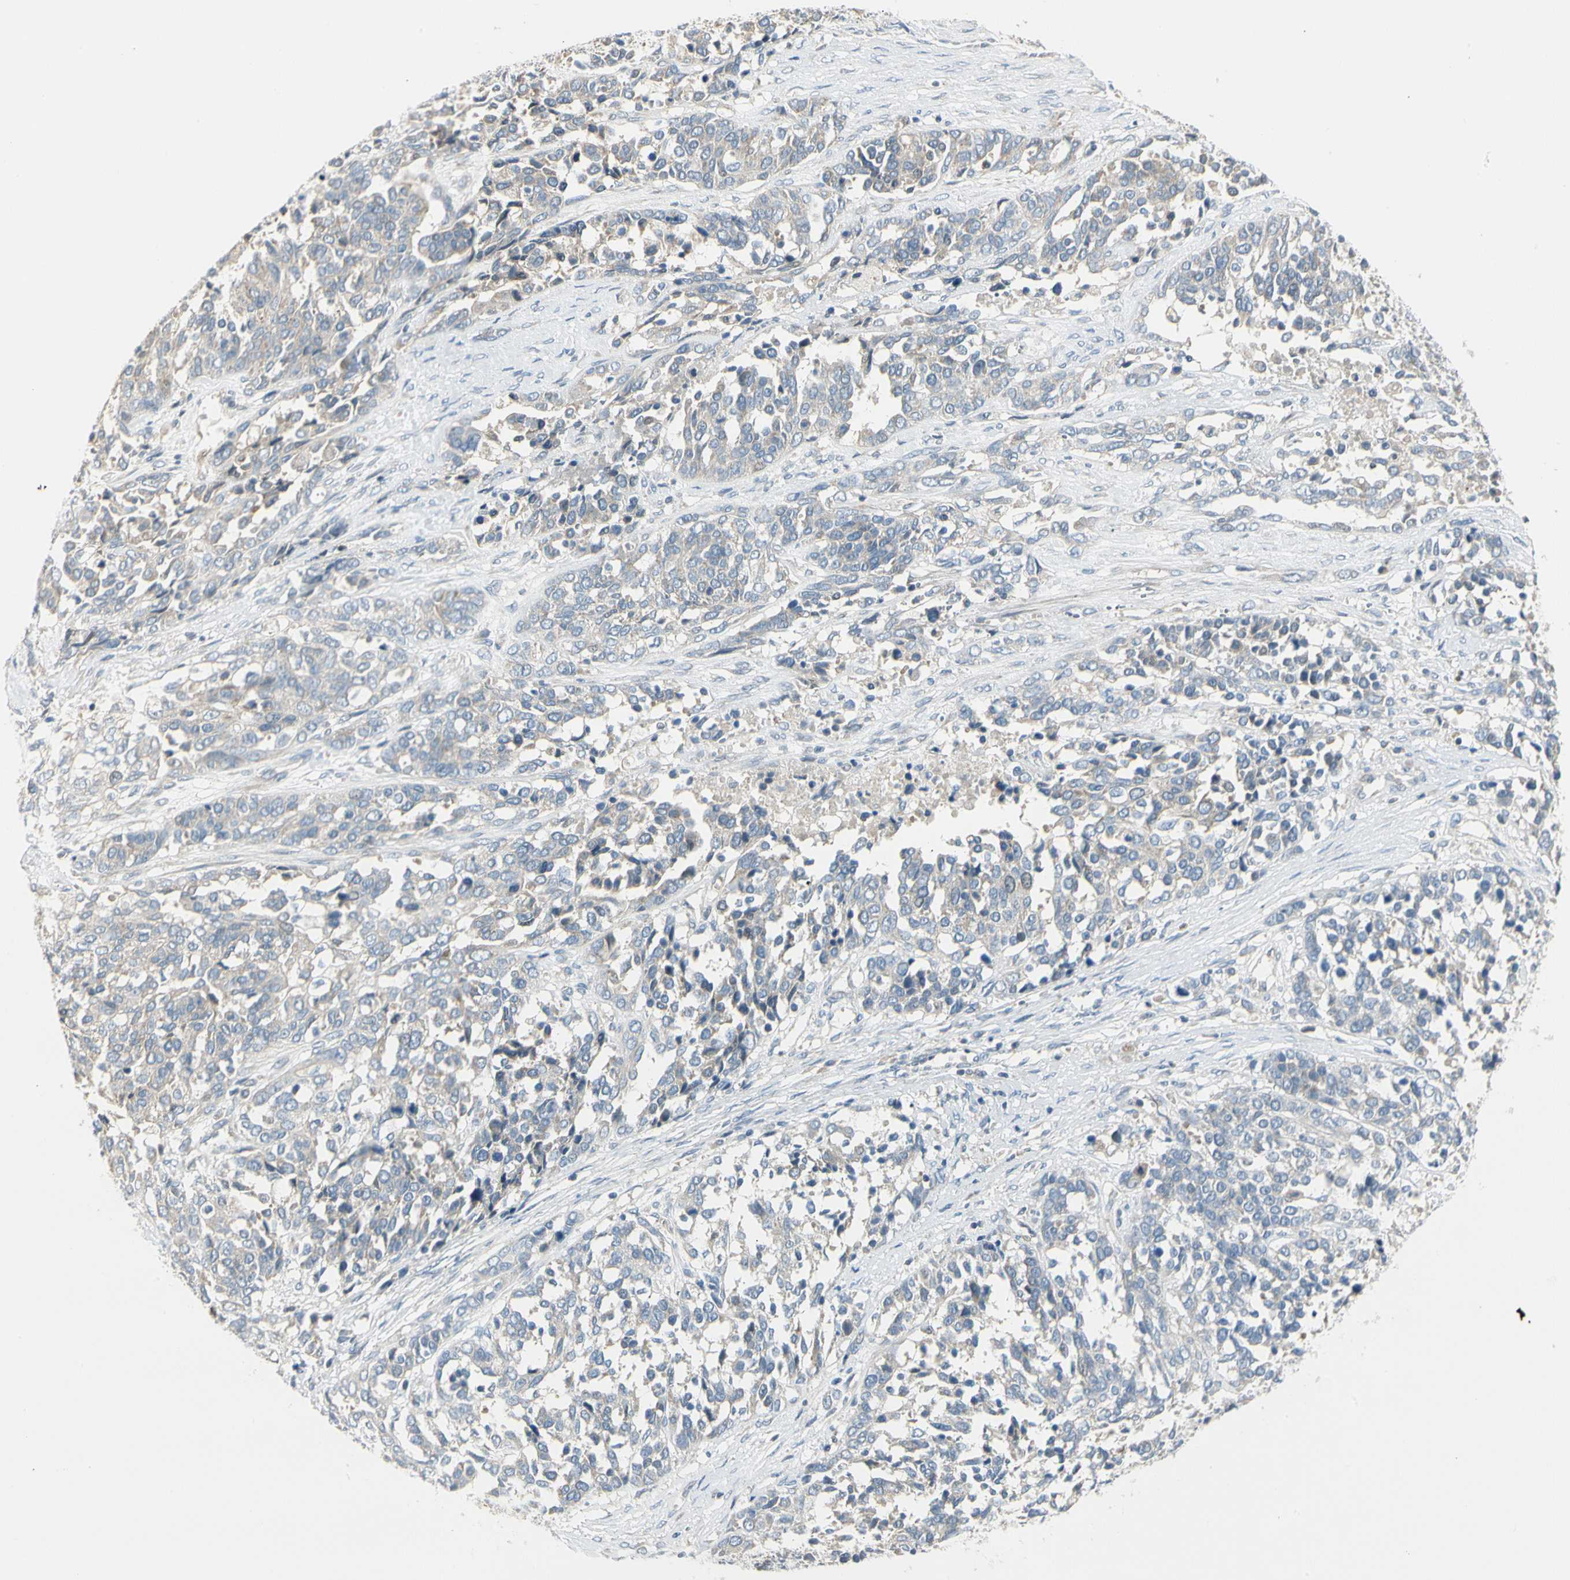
{"staining": {"intensity": "negative", "quantity": "none", "location": "none"}, "tissue": "ovarian cancer", "cell_type": "Tumor cells", "image_type": "cancer", "snomed": [{"axis": "morphology", "description": "Cystadenocarcinoma, serous, NOS"}, {"axis": "topography", "description": "Ovary"}], "caption": "A high-resolution image shows immunohistochemistry staining of ovarian serous cystadenocarcinoma, which reveals no significant staining in tumor cells. (Immunohistochemistry (ihc), brightfield microscopy, high magnification).", "gene": "ADGRA3", "patient": {"sex": "female", "age": 44}}